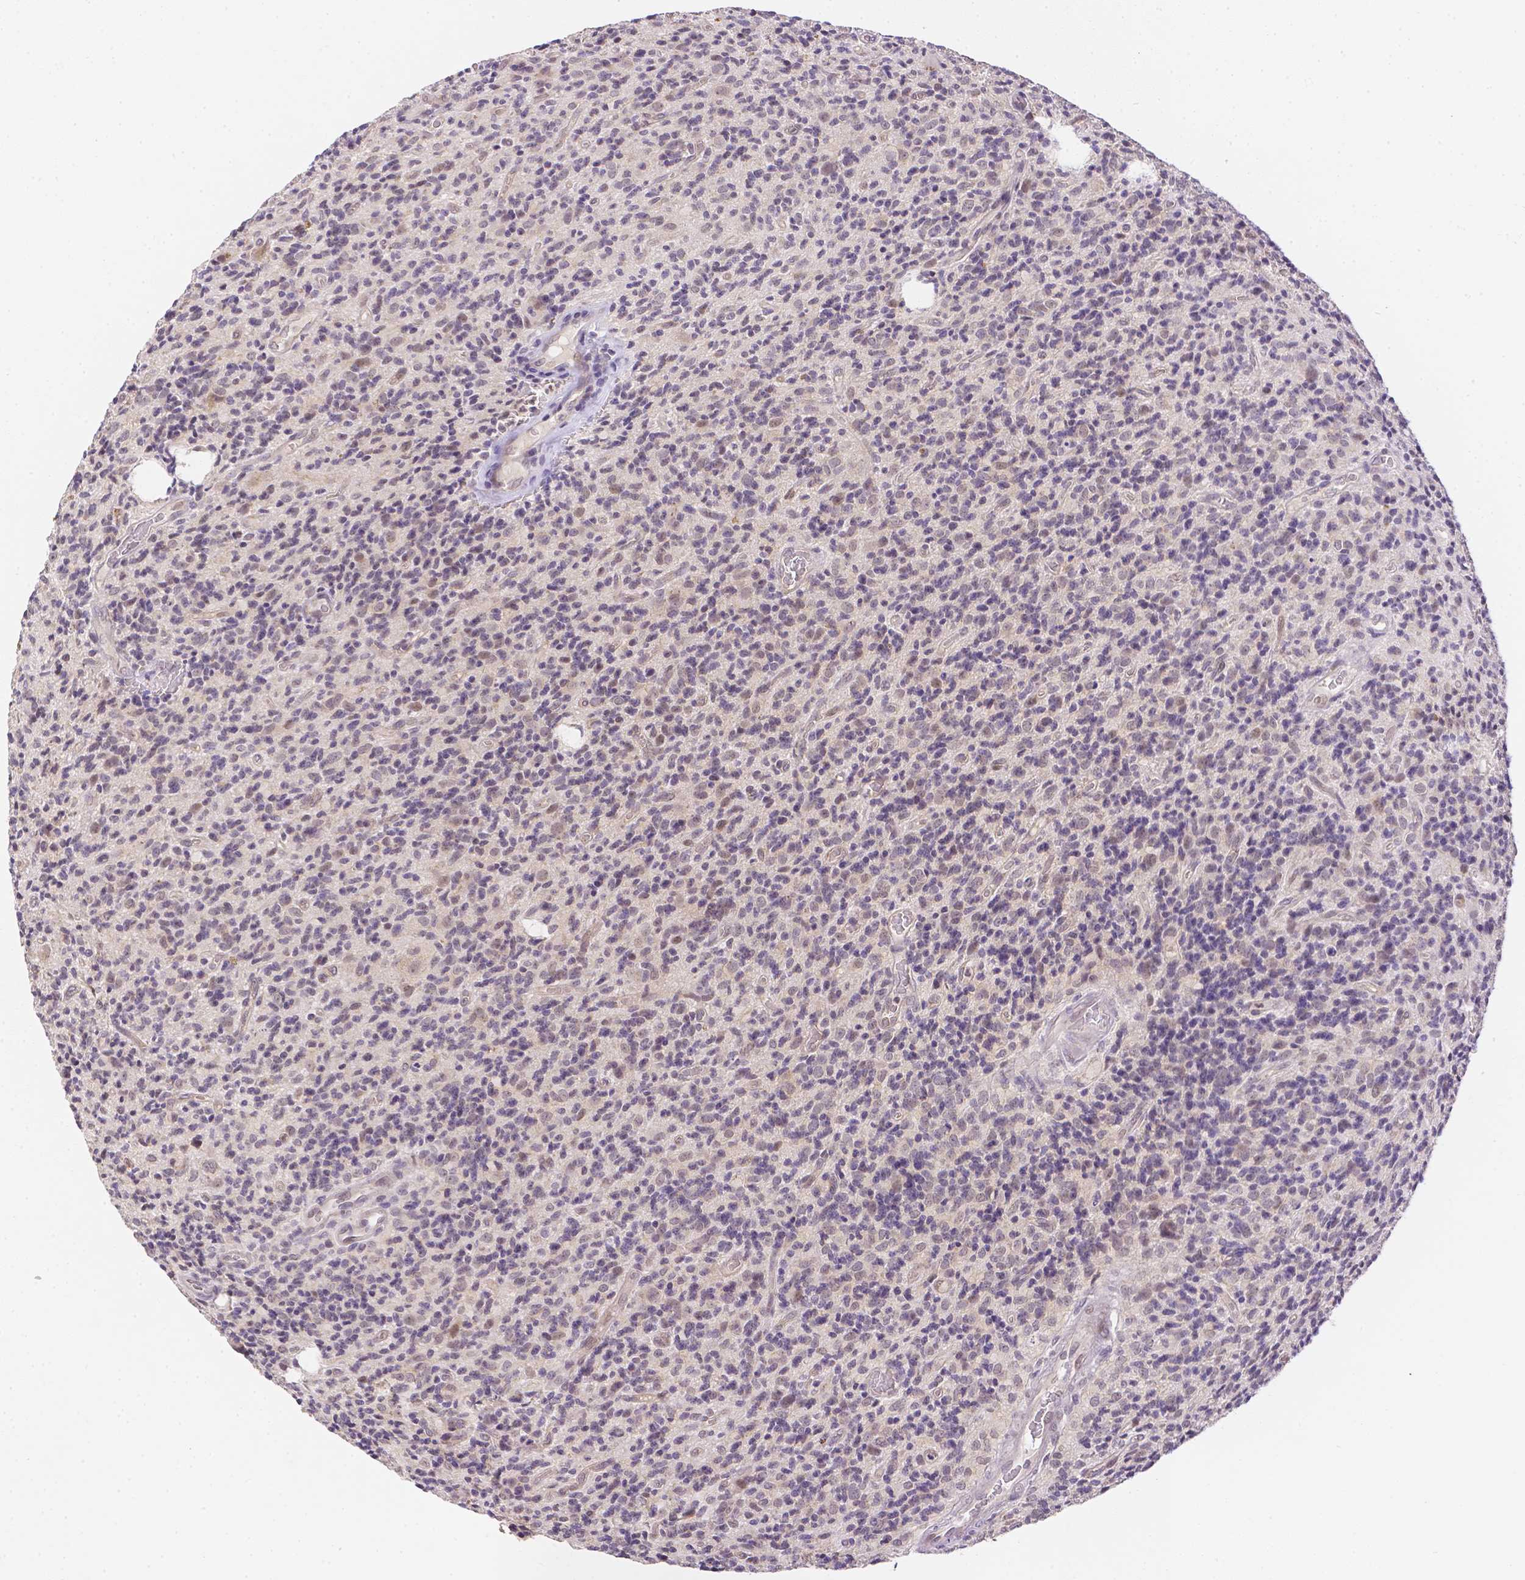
{"staining": {"intensity": "weak", "quantity": "<25%", "location": "nuclear"}, "tissue": "glioma", "cell_type": "Tumor cells", "image_type": "cancer", "snomed": [{"axis": "morphology", "description": "Glioma, malignant, High grade"}, {"axis": "topography", "description": "Brain"}], "caption": "An immunohistochemistry (IHC) micrograph of high-grade glioma (malignant) is shown. There is no staining in tumor cells of high-grade glioma (malignant).", "gene": "ZNF280B", "patient": {"sex": "male", "age": 76}}